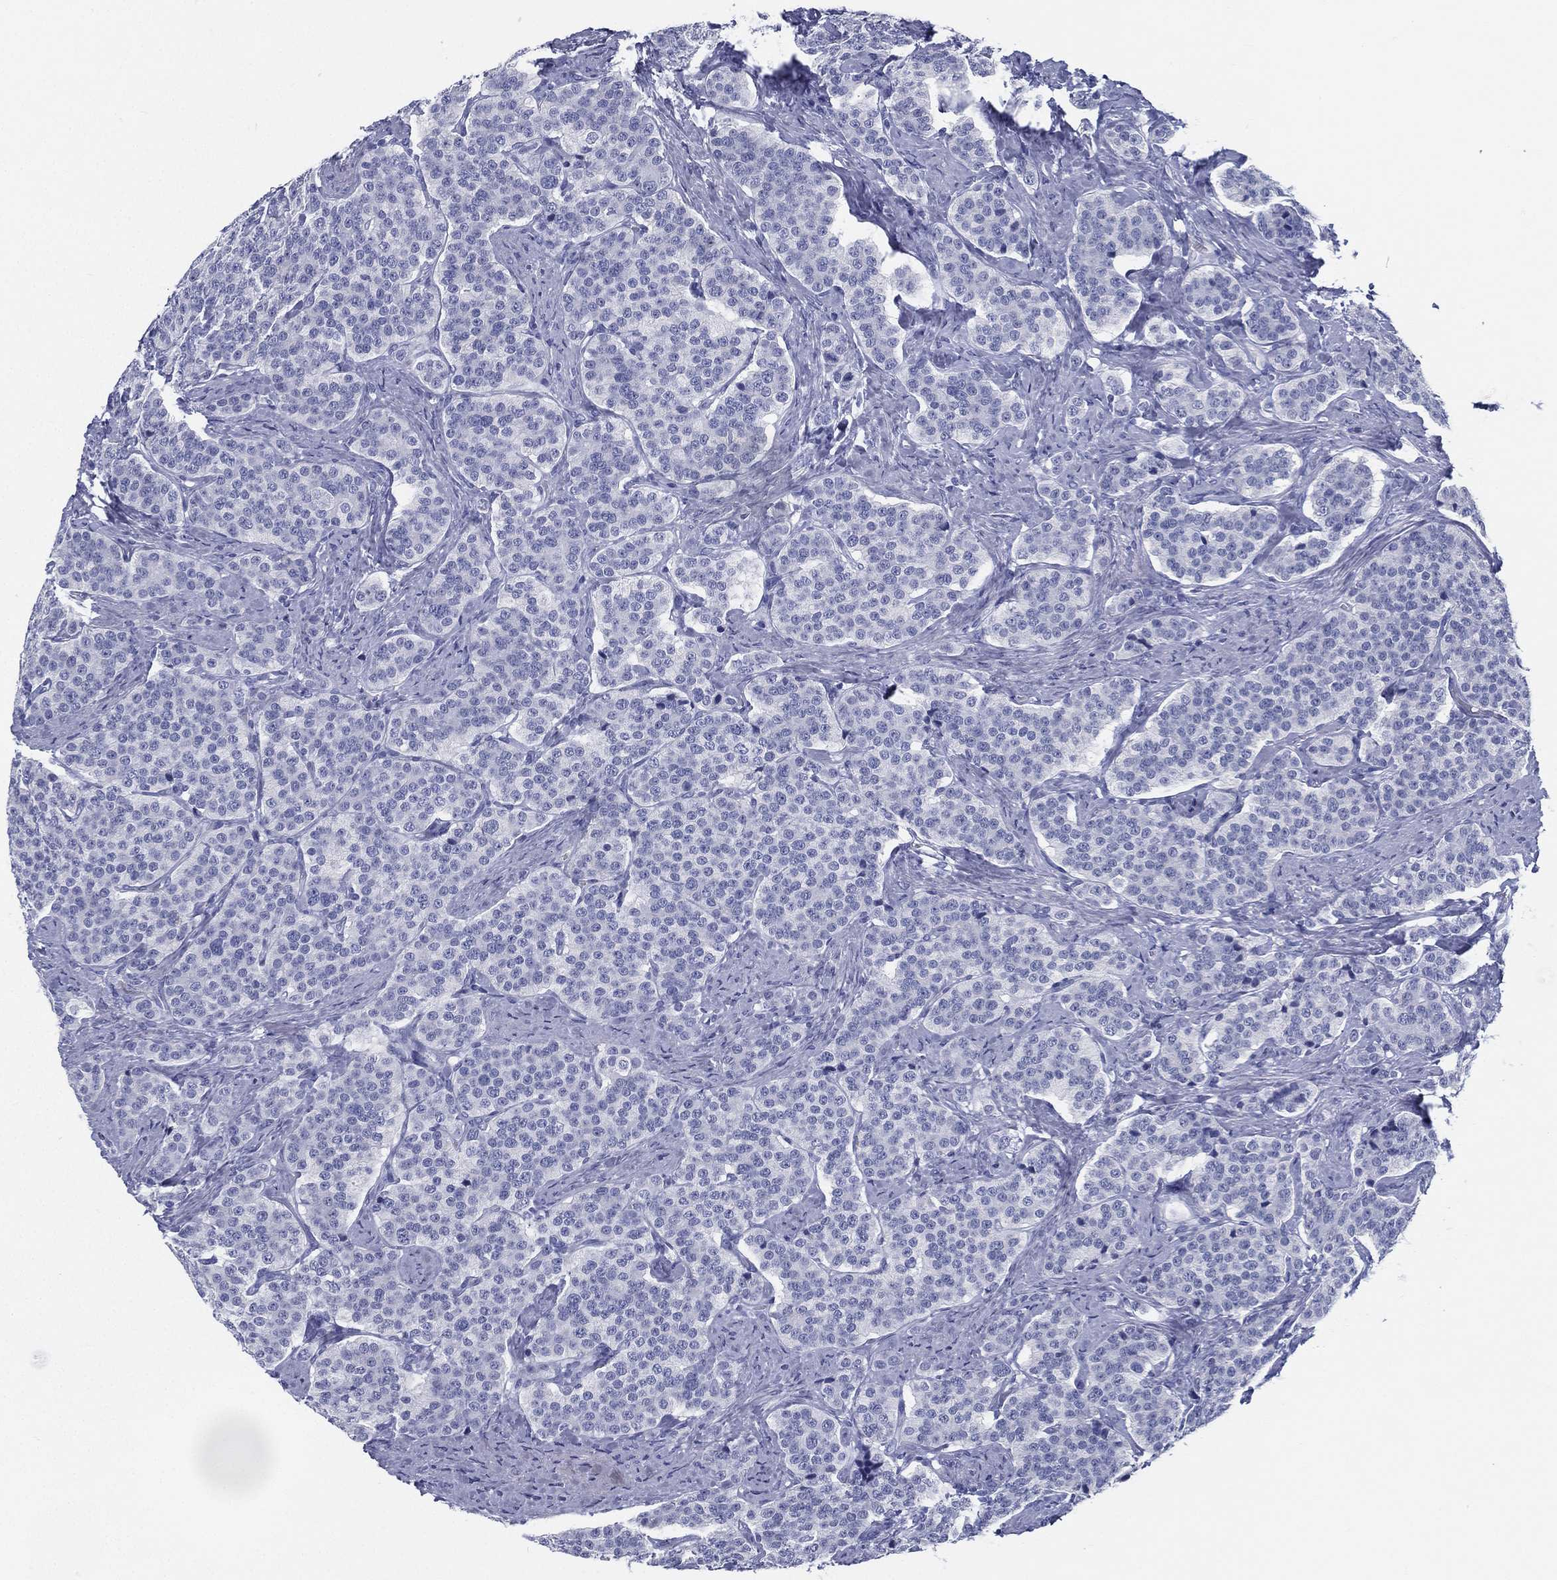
{"staining": {"intensity": "negative", "quantity": "none", "location": "none"}, "tissue": "carcinoid", "cell_type": "Tumor cells", "image_type": "cancer", "snomed": [{"axis": "morphology", "description": "Carcinoid, malignant, NOS"}, {"axis": "topography", "description": "Small intestine"}], "caption": "Carcinoid (malignant) was stained to show a protein in brown. There is no significant expression in tumor cells.", "gene": "ATP1B2", "patient": {"sex": "female", "age": 58}}